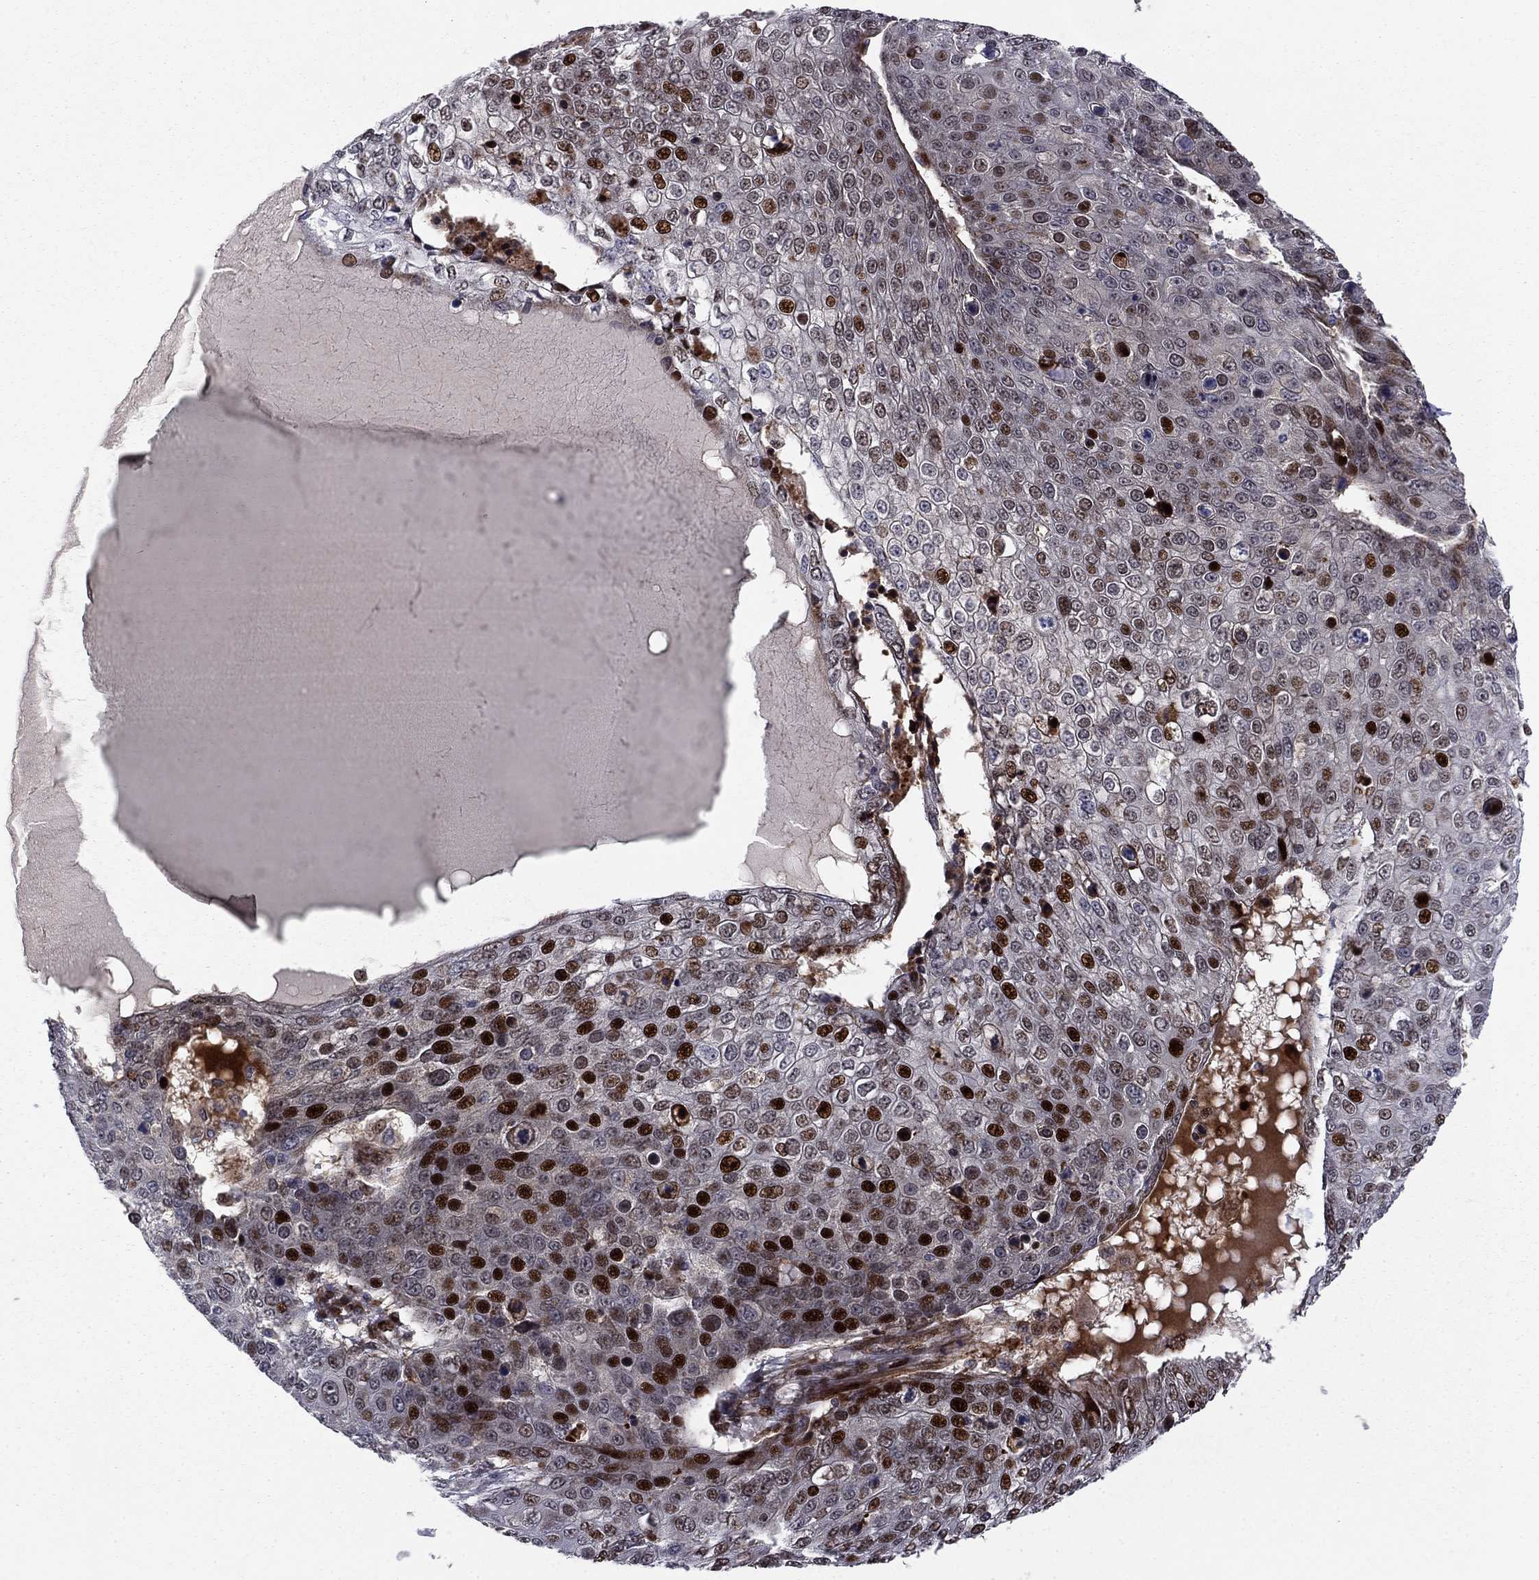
{"staining": {"intensity": "strong", "quantity": "25%-75%", "location": "nuclear"}, "tissue": "skin cancer", "cell_type": "Tumor cells", "image_type": "cancer", "snomed": [{"axis": "morphology", "description": "Squamous cell carcinoma, NOS"}, {"axis": "topography", "description": "Skin"}], "caption": "Immunohistochemistry (IHC) image of human skin squamous cell carcinoma stained for a protein (brown), which displays high levels of strong nuclear expression in approximately 25%-75% of tumor cells.", "gene": "MIOS", "patient": {"sex": "male", "age": 71}}